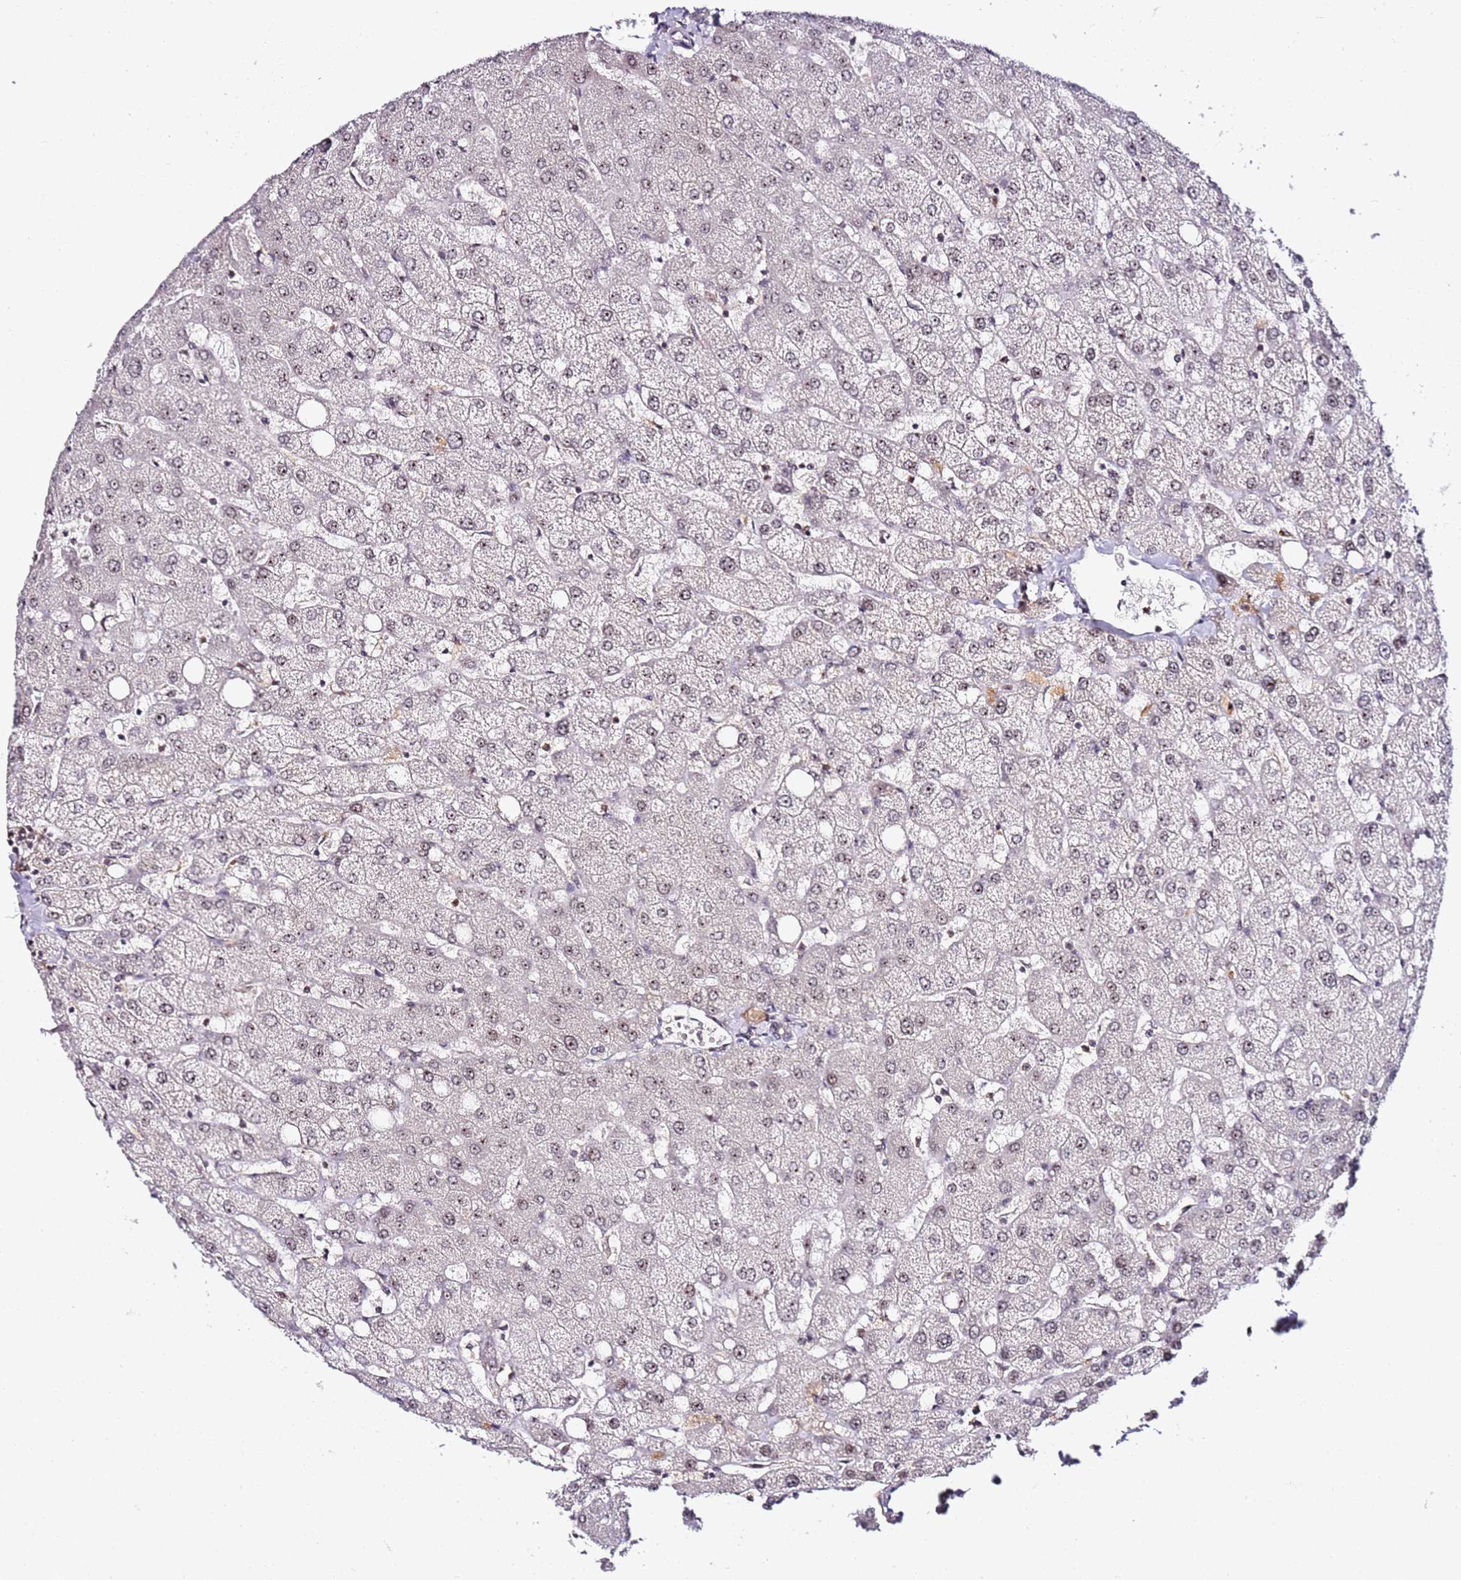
{"staining": {"intensity": "weak", "quantity": "<25%", "location": "nuclear"}, "tissue": "liver", "cell_type": "Cholangiocytes", "image_type": "normal", "snomed": [{"axis": "morphology", "description": "Normal tissue, NOS"}, {"axis": "topography", "description": "Liver"}], "caption": "The micrograph exhibits no significant expression in cholangiocytes of liver.", "gene": "FCF1", "patient": {"sex": "female", "age": 54}}